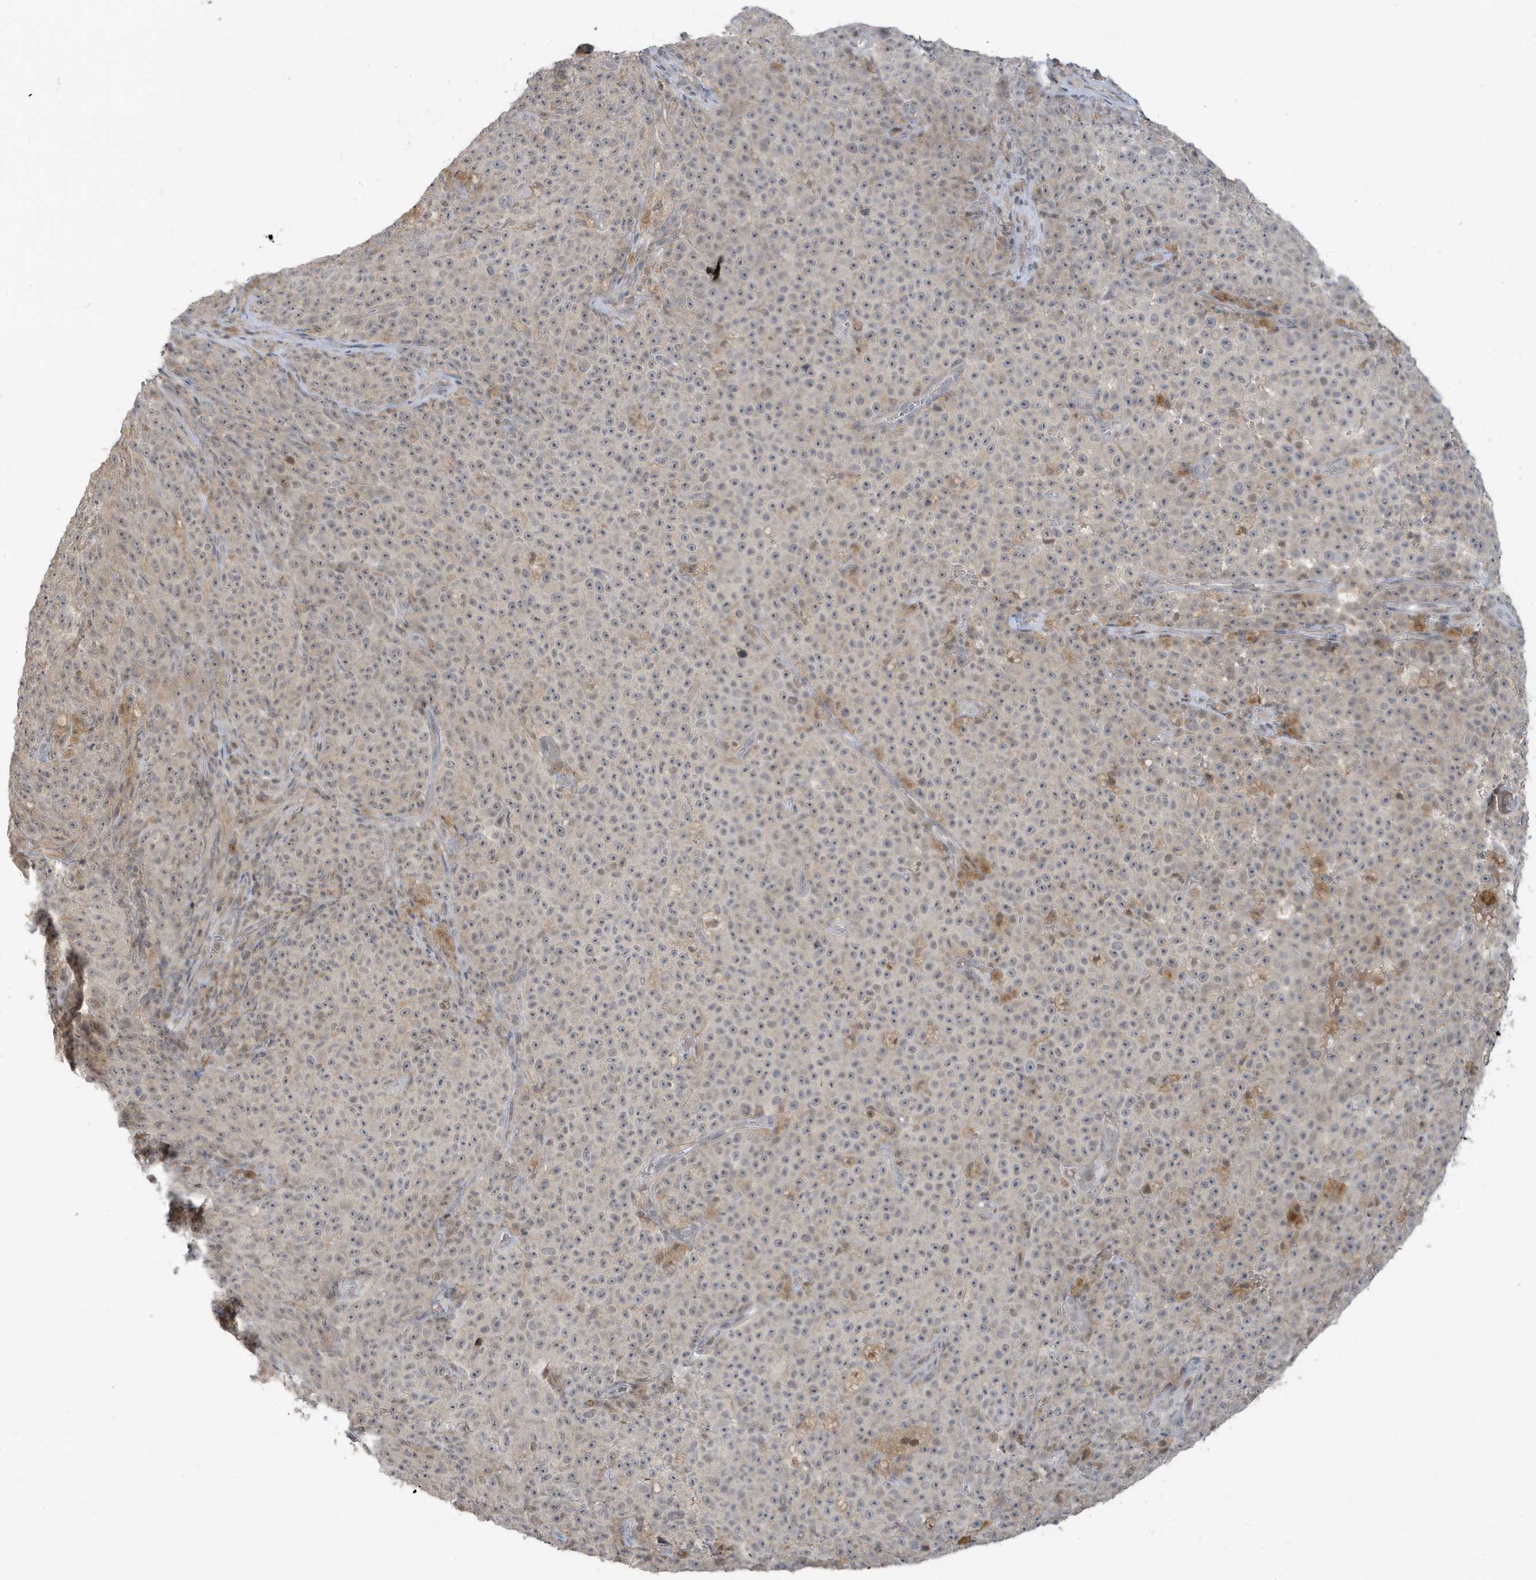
{"staining": {"intensity": "weak", "quantity": "<25%", "location": "cytoplasmic/membranous"}, "tissue": "melanoma", "cell_type": "Tumor cells", "image_type": "cancer", "snomed": [{"axis": "morphology", "description": "Malignant melanoma, NOS"}, {"axis": "topography", "description": "Skin"}], "caption": "Immunohistochemistry micrograph of neoplastic tissue: melanoma stained with DAB (3,3'-diaminobenzidine) reveals no significant protein positivity in tumor cells.", "gene": "PRRT3", "patient": {"sex": "female", "age": 82}}